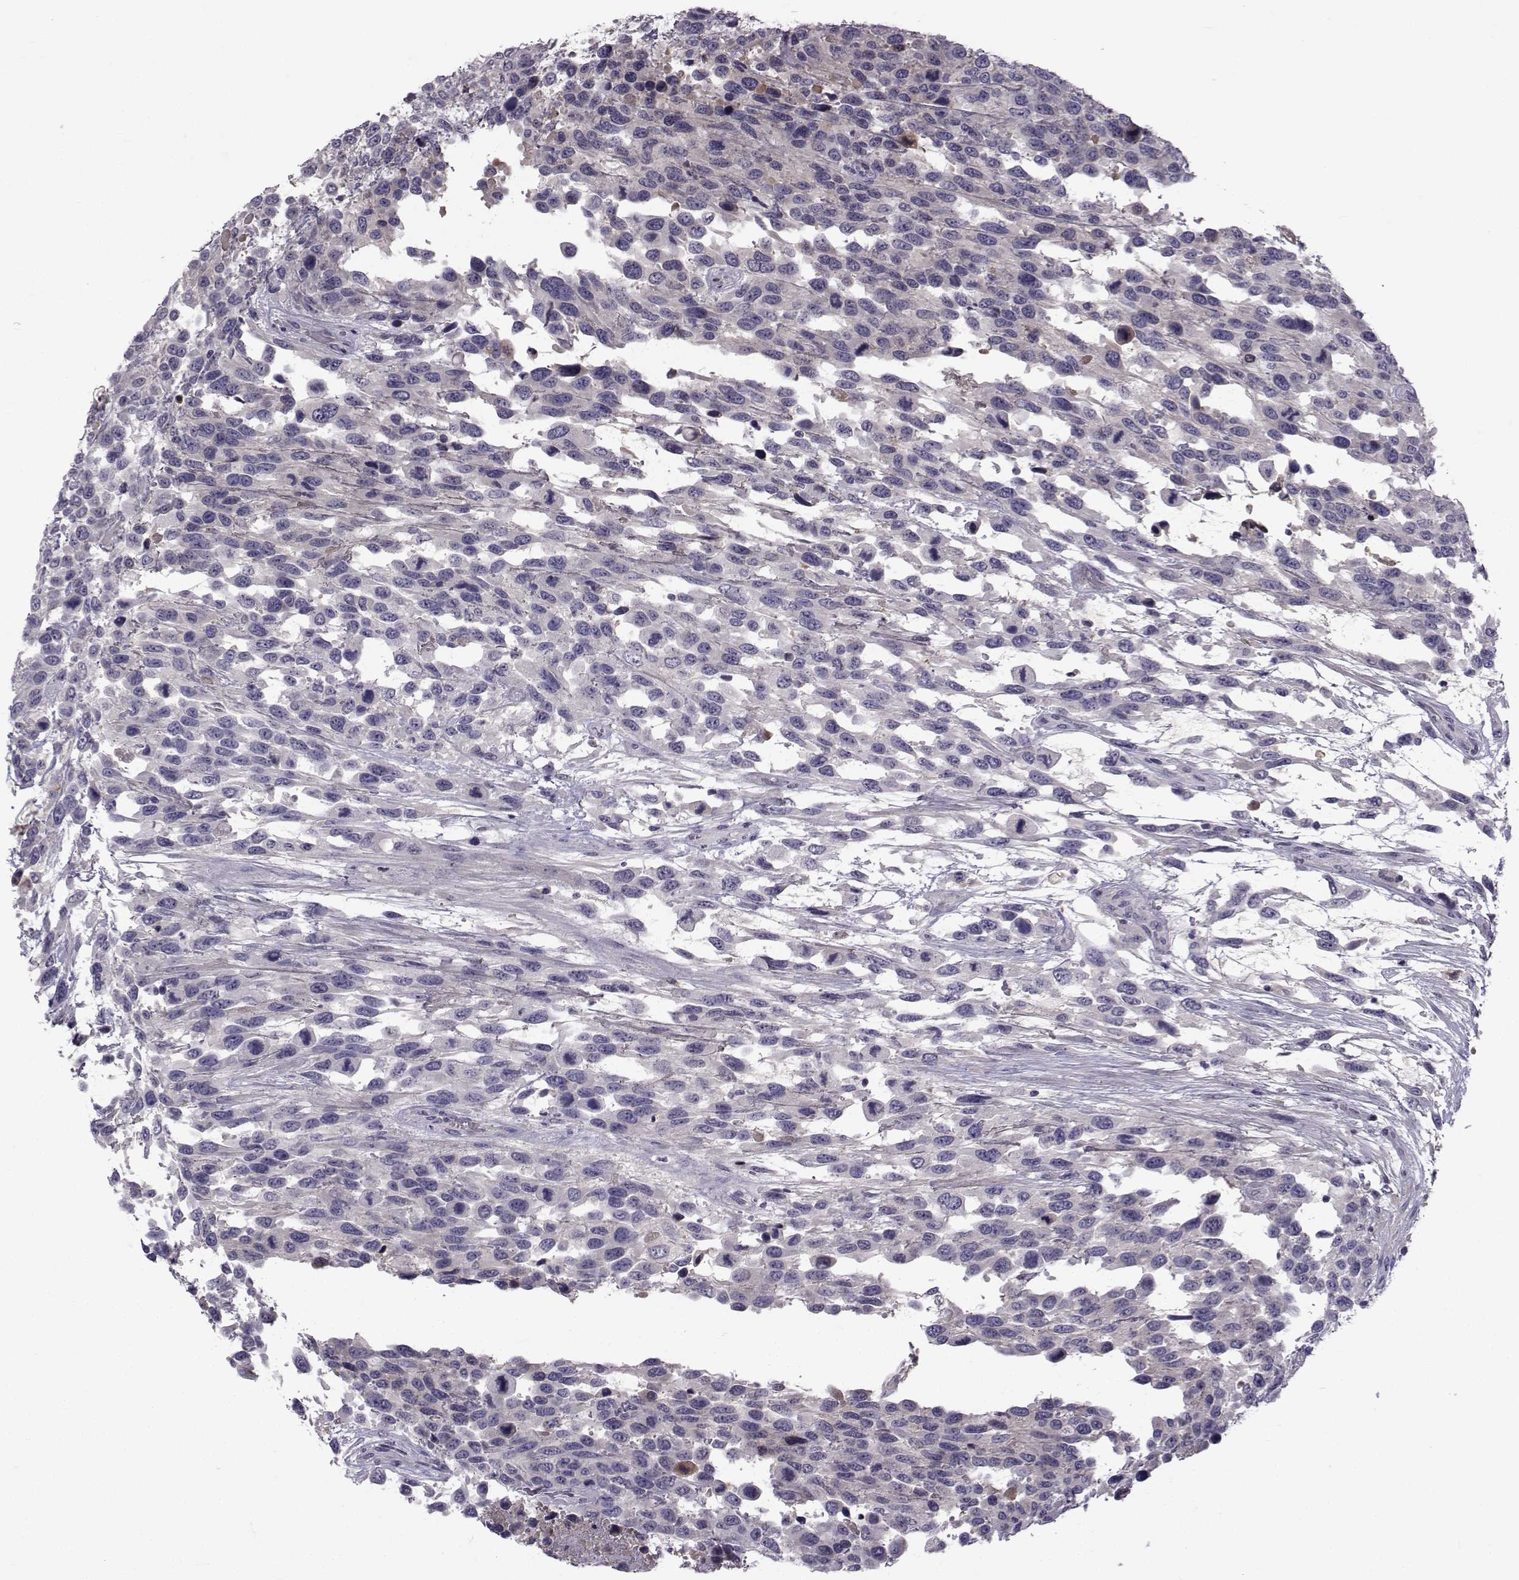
{"staining": {"intensity": "negative", "quantity": "none", "location": "none"}, "tissue": "urothelial cancer", "cell_type": "Tumor cells", "image_type": "cancer", "snomed": [{"axis": "morphology", "description": "Urothelial carcinoma, High grade"}, {"axis": "topography", "description": "Urinary bladder"}], "caption": "Image shows no protein staining in tumor cells of urothelial cancer tissue.", "gene": "TNFRSF11B", "patient": {"sex": "female", "age": 70}}